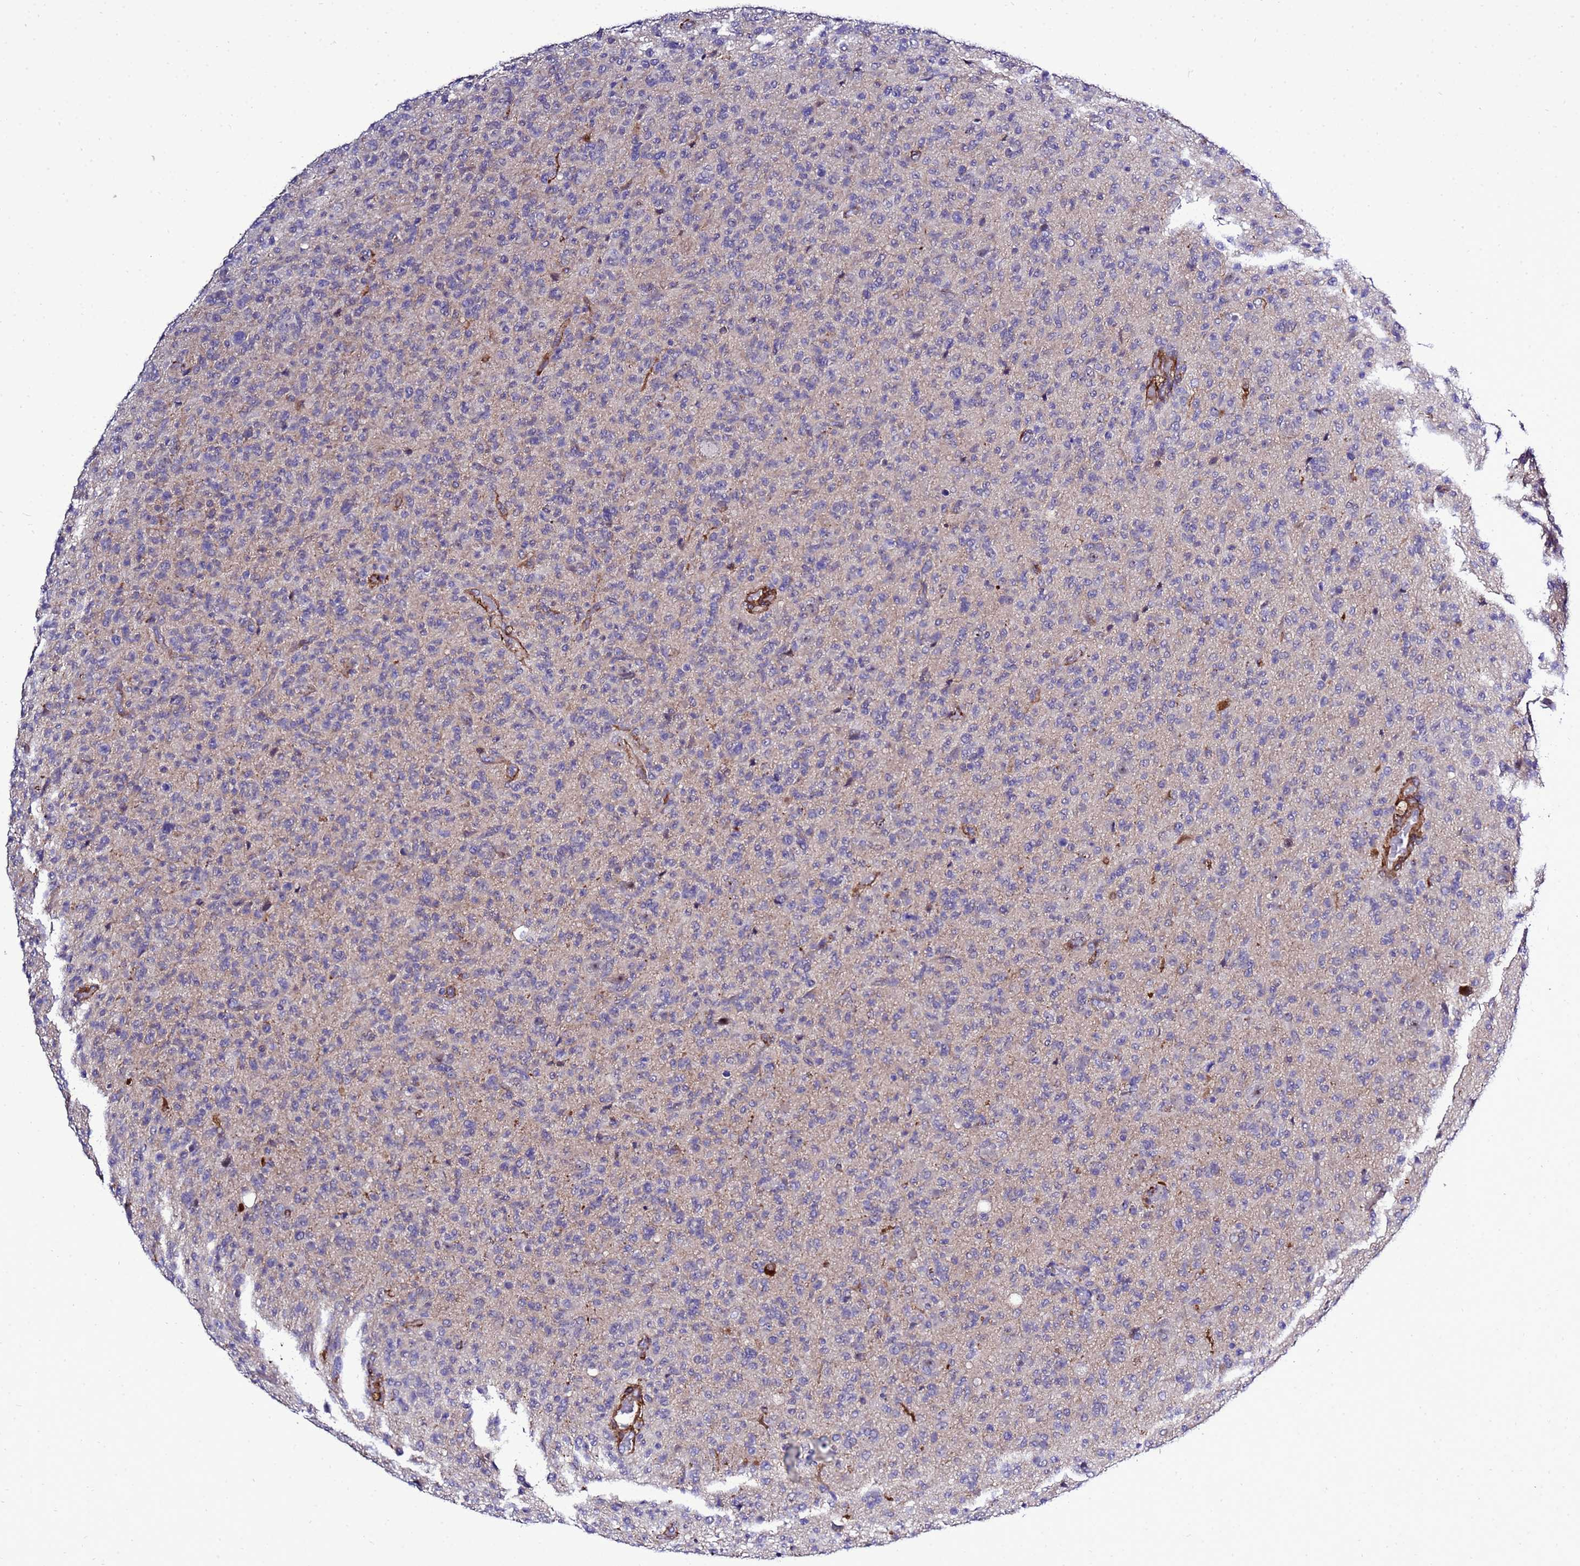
{"staining": {"intensity": "negative", "quantity": "none", "location": "none"}, "tissue": "glioma", "cell_type": "Tumor cells", "image_type": "cancer", "snomed": [{"axis": "morphology", "description": "Glioma, malignant, High grade"}, {"axis": "topography", "description": "Brain"}], "caption": "This photomicrograph is of high-grade glioma (malignant) stained with IHC to label a protein in brown with the nuclei are counter-stained blue. There is no expression in tumor cells.", "gene": "GZF1", "patient": {"sex": "female", "age": 57}}